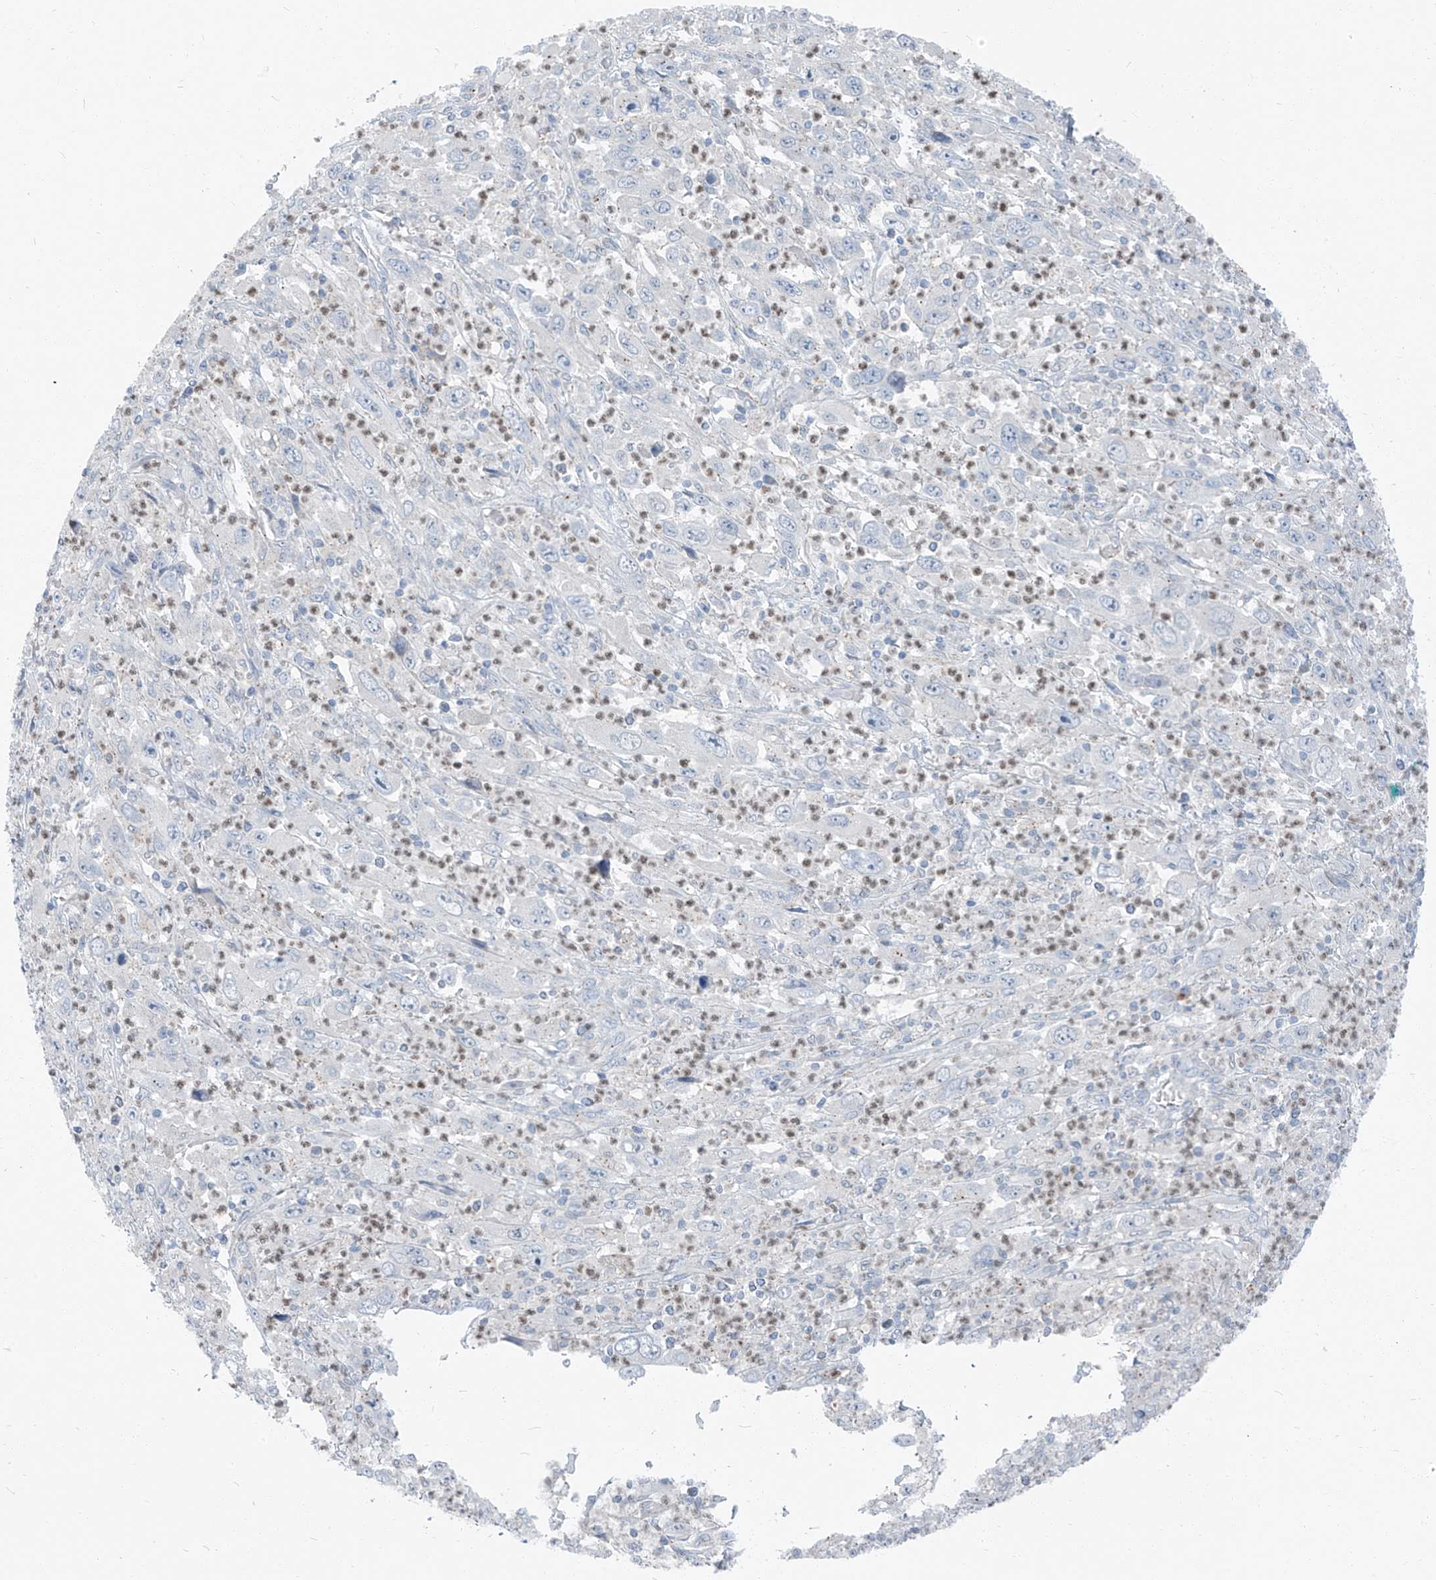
{"staining": {"intensity": "negative", "quantity": "none", "location": "none"}, "tissue": "melanoma", "cell_type": "Tumor cells", "image_type": "cancer", "snomed": [{"axis": "morphology", "description": "Malignant melanoma, Metastatic site"}, {"axis": "topography", "description": "Skin"}], "caption": "Immunohistochemical staining of malignant melanoma (metastatic site) exhibits no significant positivity in tumor cells. Brightfield microscopy of immunohistochemistry (IHC) stained with DAB (3,3'-diaminobenzidine) (brown) and hematoxylin (blue), captured at high magnification.", "gene": "CHMP2B", "patient": {"sex": "female", "age": 56}}